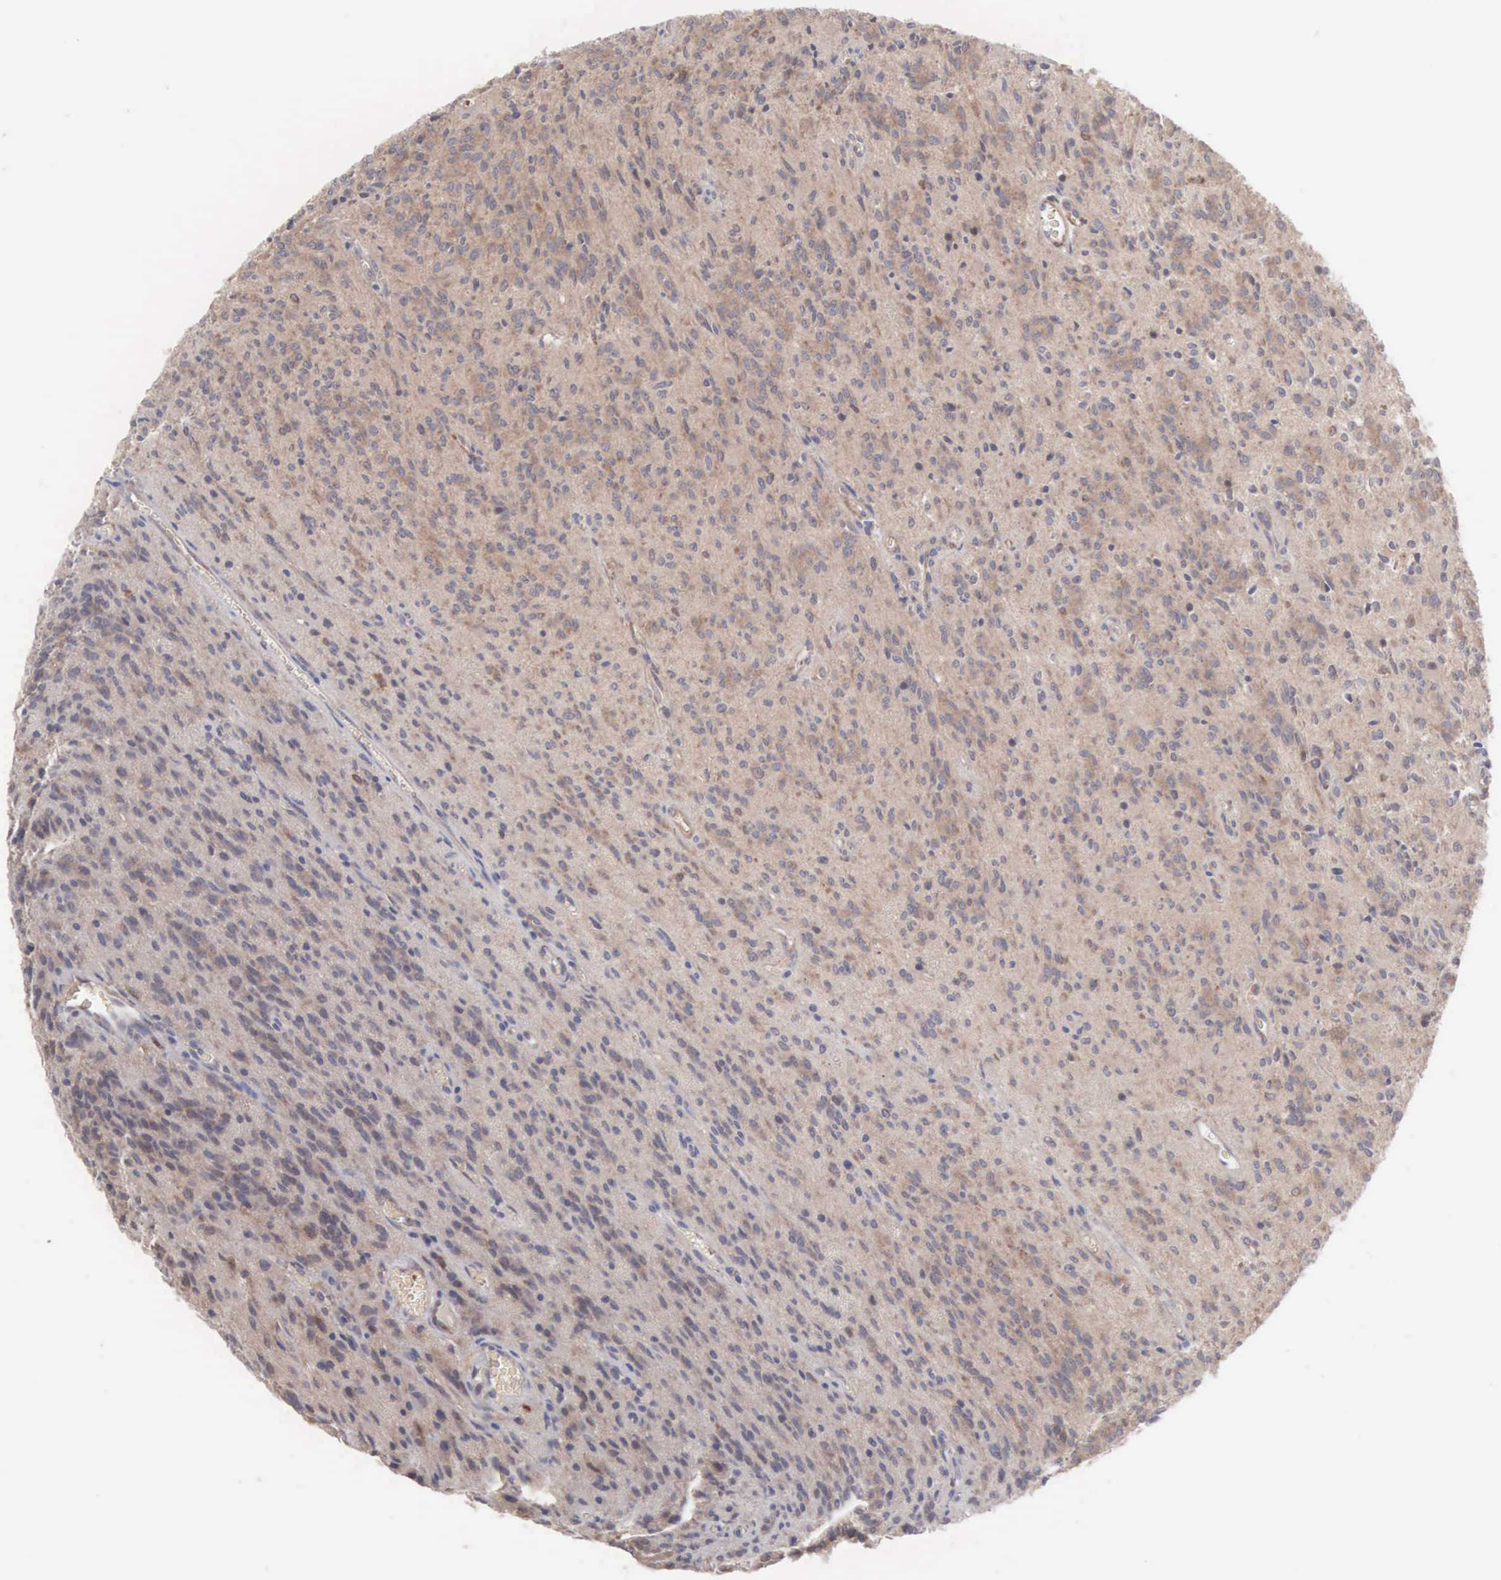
{"staining": {"intensity": "moderate", "quantity": ">75%", "location": "cytoplasmic/membranous"}, "tissue": "glioma", "cell_type": "Tumor cells", "image_type": "cancer", "snomed": [{"axis": "morphology", "description": "Glioma, malignant, Low grade"}, {"axis": "topography", "description": "Brain"}], "caption": "Malignant low-grade glioma stained for a protein demonstrates moderate cytoplasmic/membranous positivity in tumor cells.", "gene": "INF2", "patient": {"sex": "female", "age": 15}}